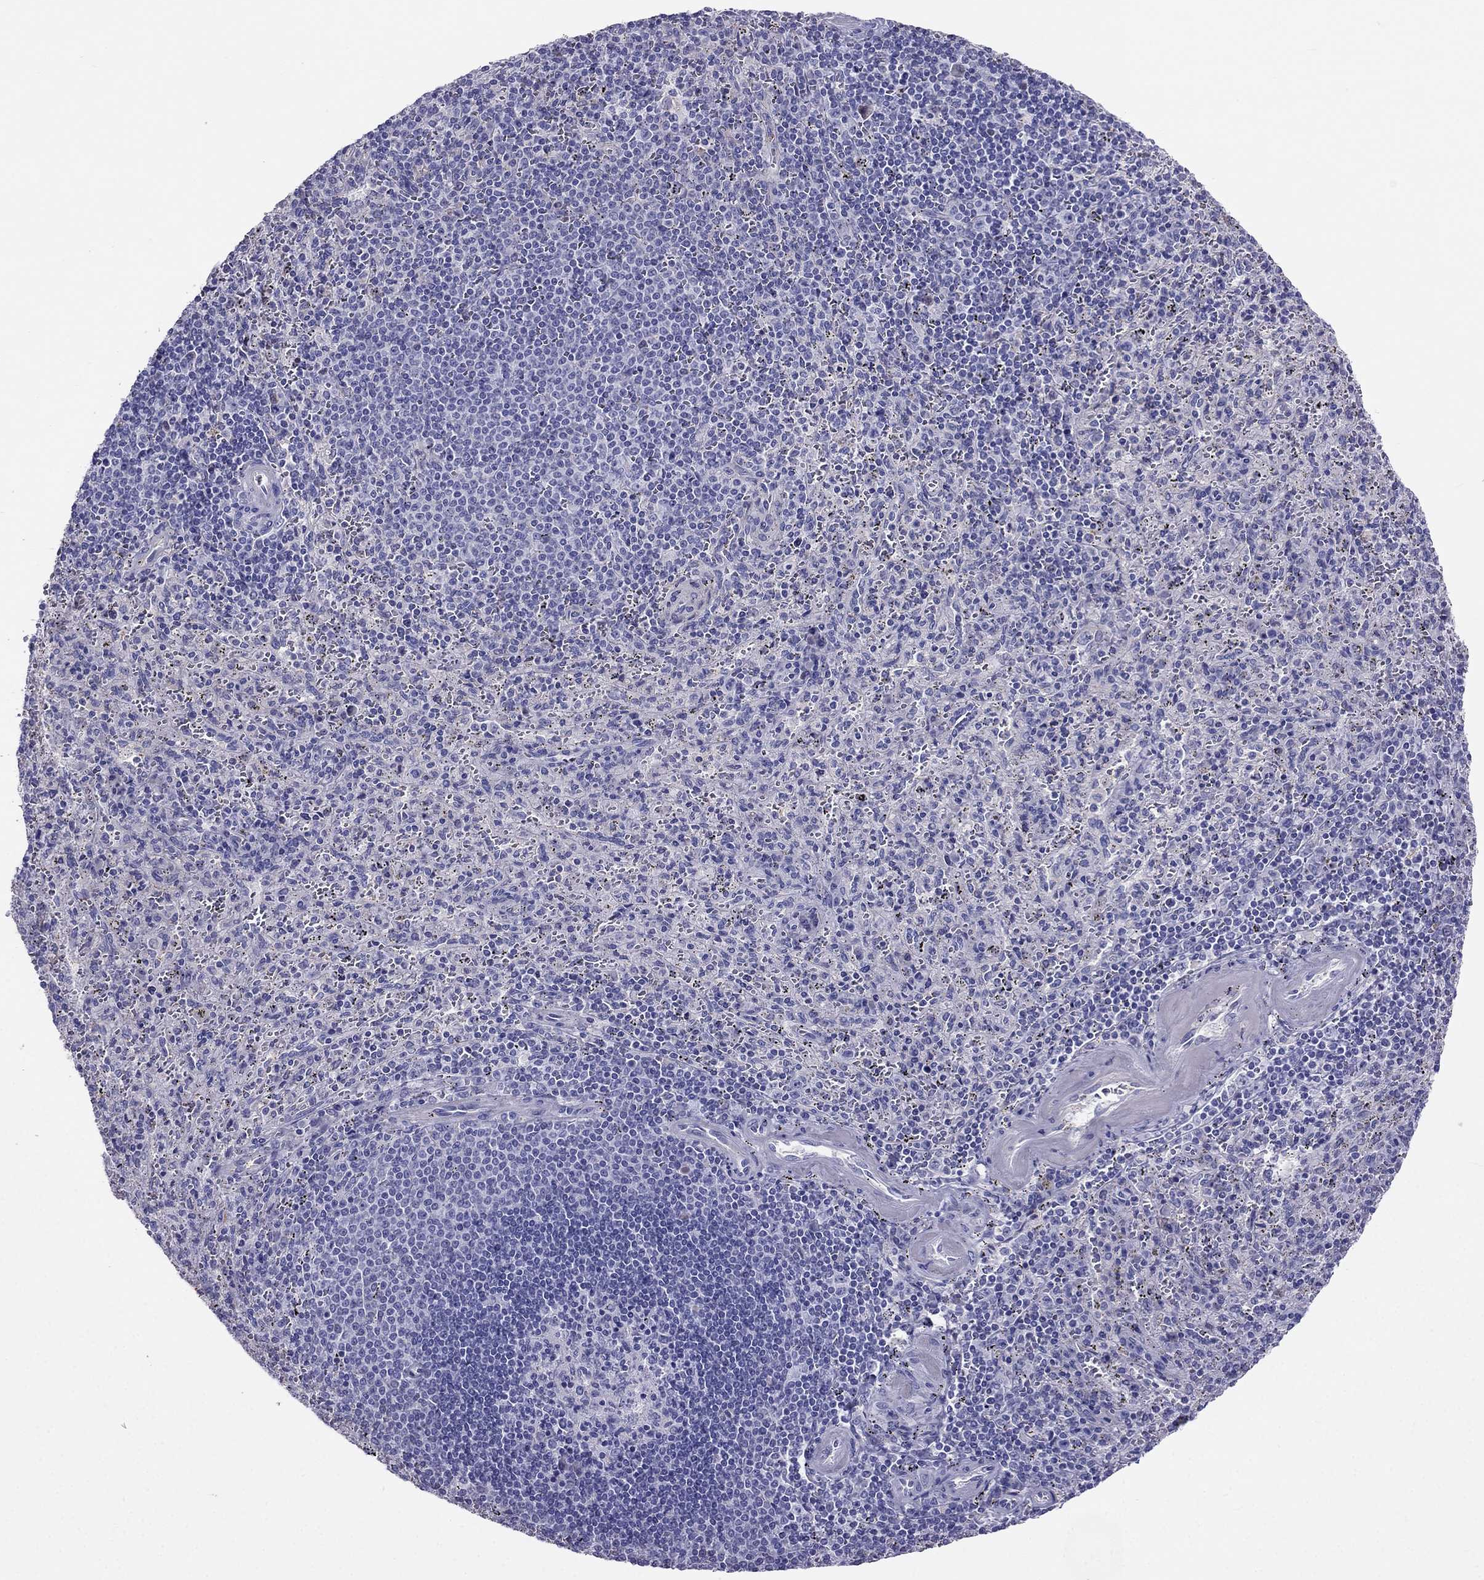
{"staining": {"intensity": "negative", "quantity": "none", "location": "none"}, "tissue": "spleen", "cell_type": "Cells in red pulp", "image_type": "normal", "snomed": [{"axis": "morphology", "description": "Normal tissue, NOS"}, {"axis": "topography", "description": "Spleen"}], "caption": "This is a photomicrograph of immunohistochemistry (IHC) staining of unremarkable spleen, which shows no staining in cells in red pulp. (DAB (3,3'-diaminobenzidine) immunohistochemistry visualized using brightfield microscopy, high magnification).", "gene": "TBC1D21", "patient": {"sex": "male", "age": 57}}